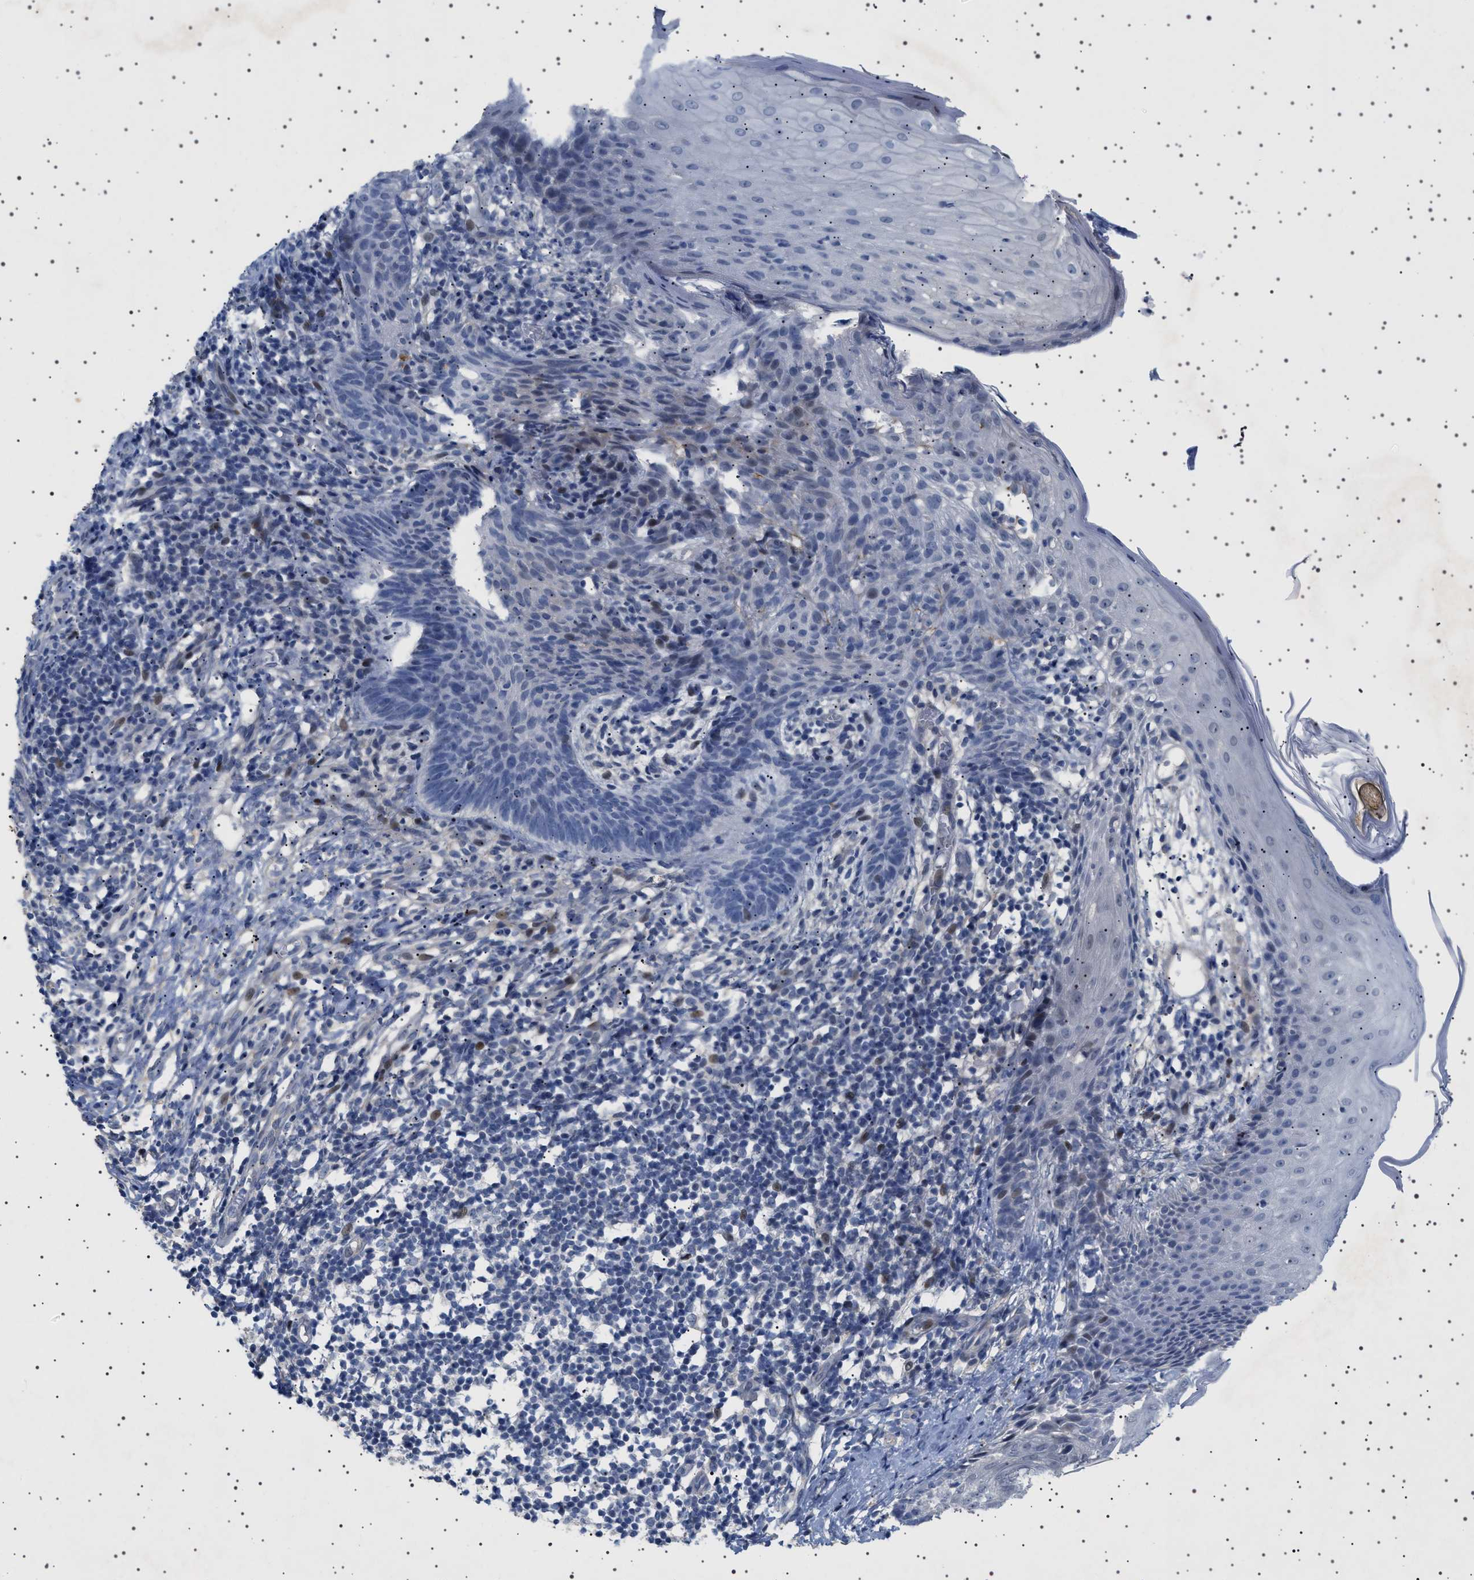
{"staining": {"intensity": "negative", "quantity": "none", "location": "none"}, "tissue": "skin cancer", "cell_type": "Tumor cells", "image_type": "cancer", "snomed": [{"axis": "morphology", "description": "Basal cell carcinoma"}, {"axis": "topography", "description": "Skin"}], "caption": "There is no significant staining in tumor cells of skin basal cell carcinoma. Nuclei are stained in blue.", "gene": "HTR1A", "patient": {"sex": "male", "age": 60}}